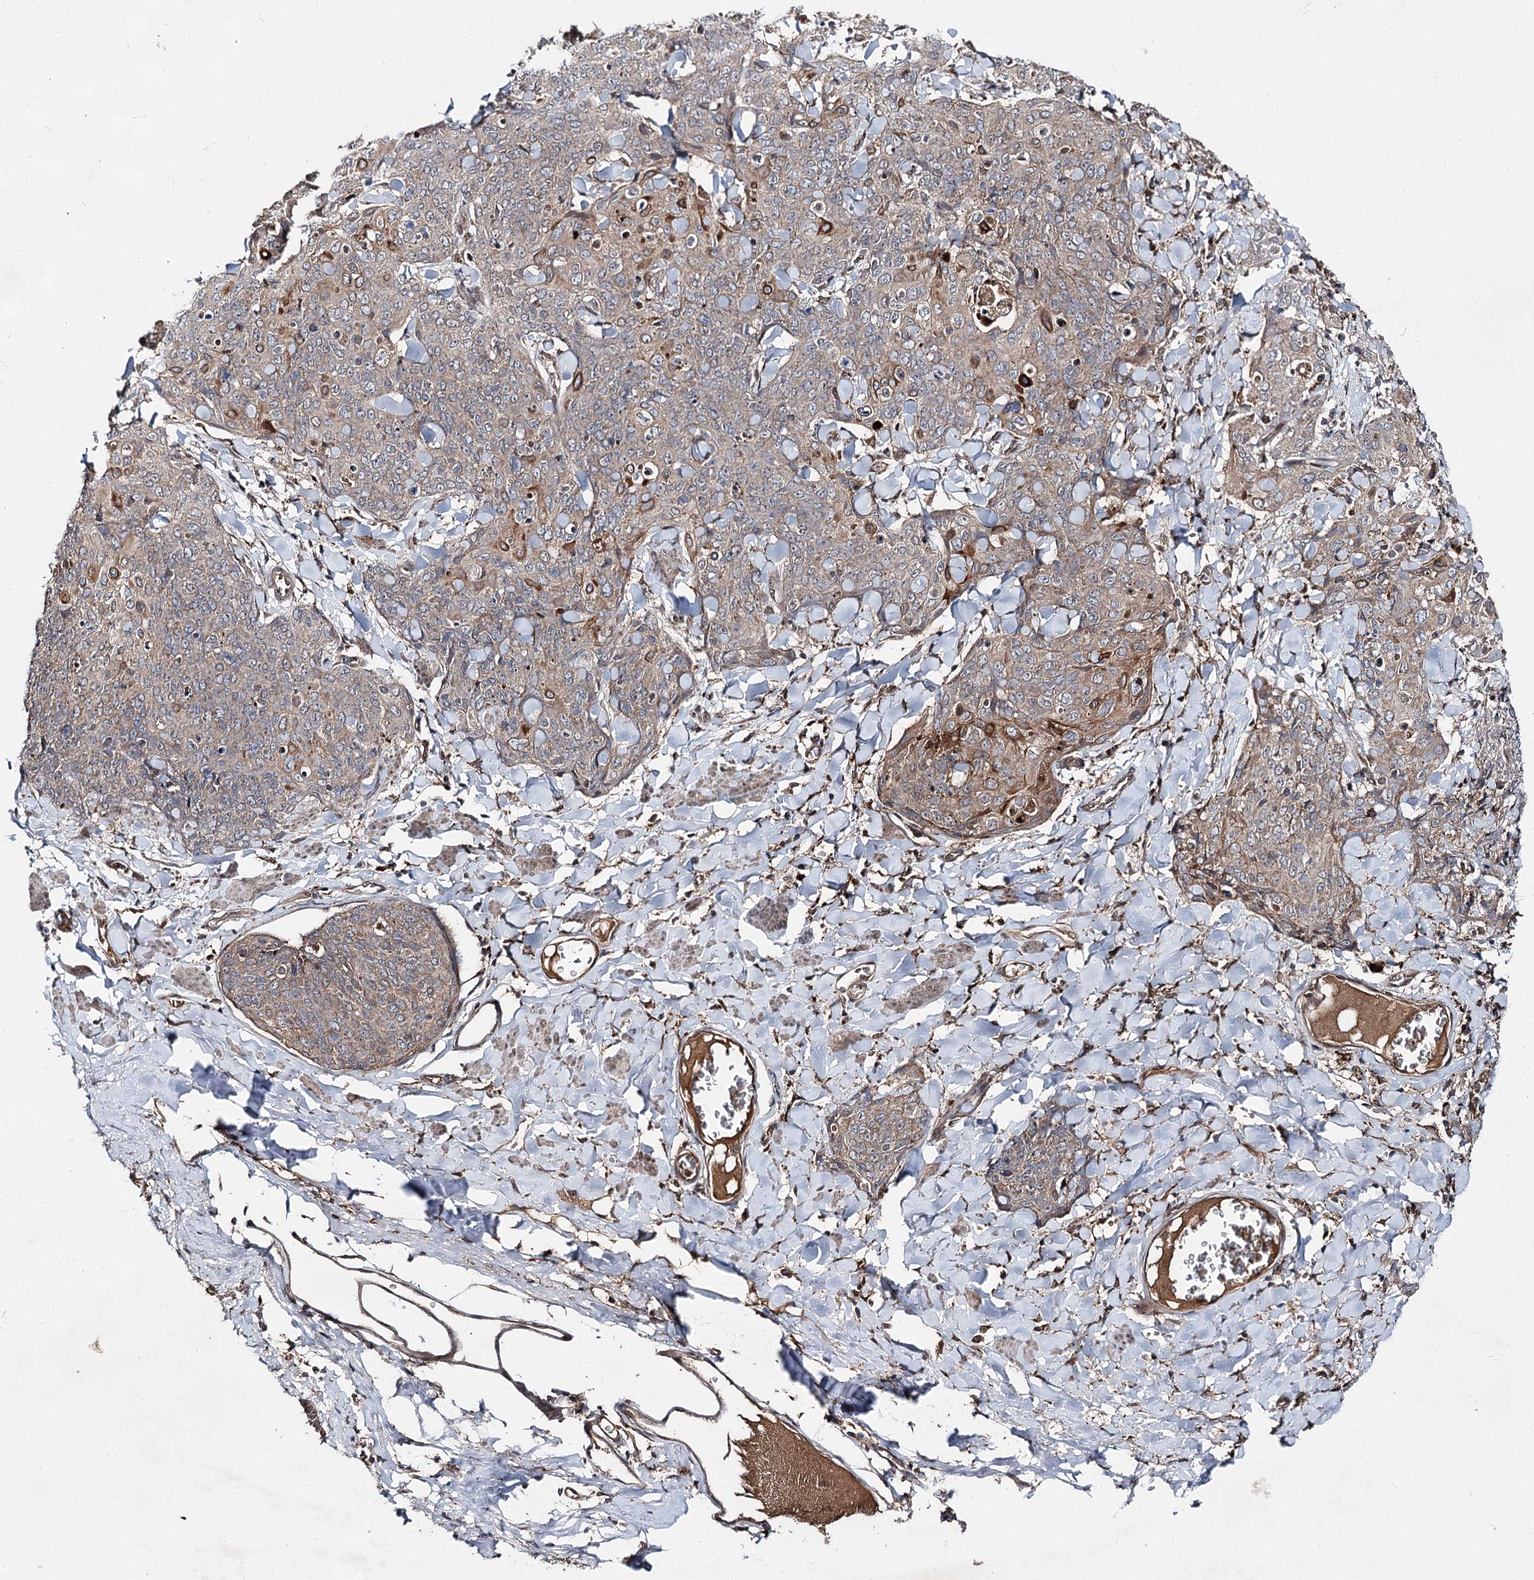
{"staining": {"intensity": "strong", "quantity": "<25%", "location": "cytoplasmic/membranous"}, "tissue": "skin cancer", "cell_type": "Tumor cells", "image_type": "cancer", "snomed": [{"axis": "morphology", "description": "Squamous cell carcinoma, NOS"}, {"axis": "topography", "description": "Skin"}, {"axis": "topography", "description": "Vulva"}], "caption": "Human squamous cell carcinoma (skin) stained with a protein marker reveals strong staining in tumor cells.", "gene": "MSANTD2", "patient": {"sex": "female", "age": 85}}